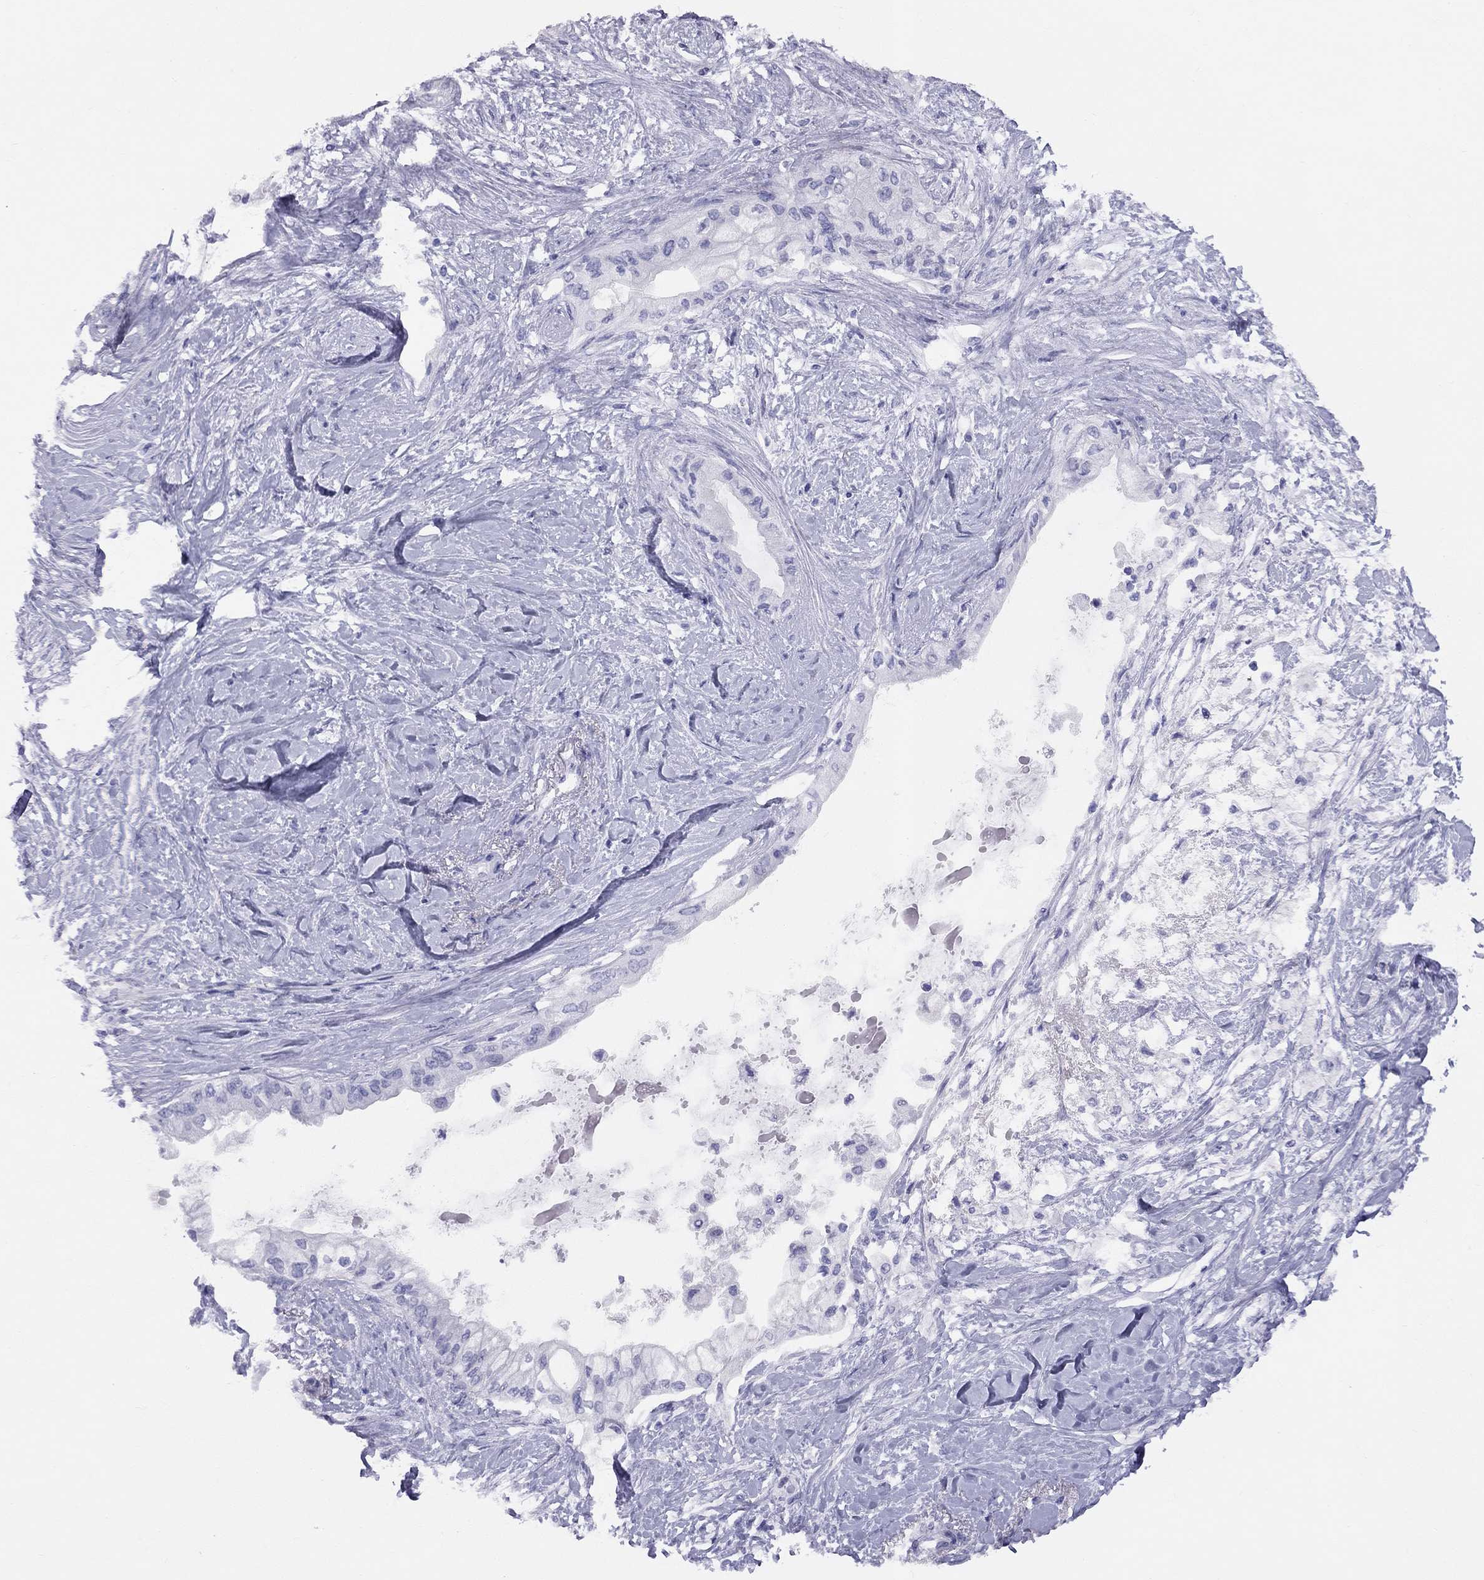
{"staining": {"intensity": "negative", "quantity": "none", "location": "none"}, "tissue": "pancreatic cancer", "cell_type": "Tumor cells", "image_type": "cancer", "snomed": [{"axis": "morphology", "description": "Normal tissue, NOS"}, {"axis": "morphology", "description": "Adenocarcinoma, NOS"}, {"axis": "topography", "description": "Pancreas"}, {"axis": "topography", "description": "Duodenum"}], "caption": "Immunohistochemistry (IHC) photomicrograph of neoplastic tissue: adenocarcinoma (pancreatic) stained with DAB demonstrates no significant protein positivity in tumor cells.", "gene": "FSCN3", "patient": {"sex": "female", "age": 60}}